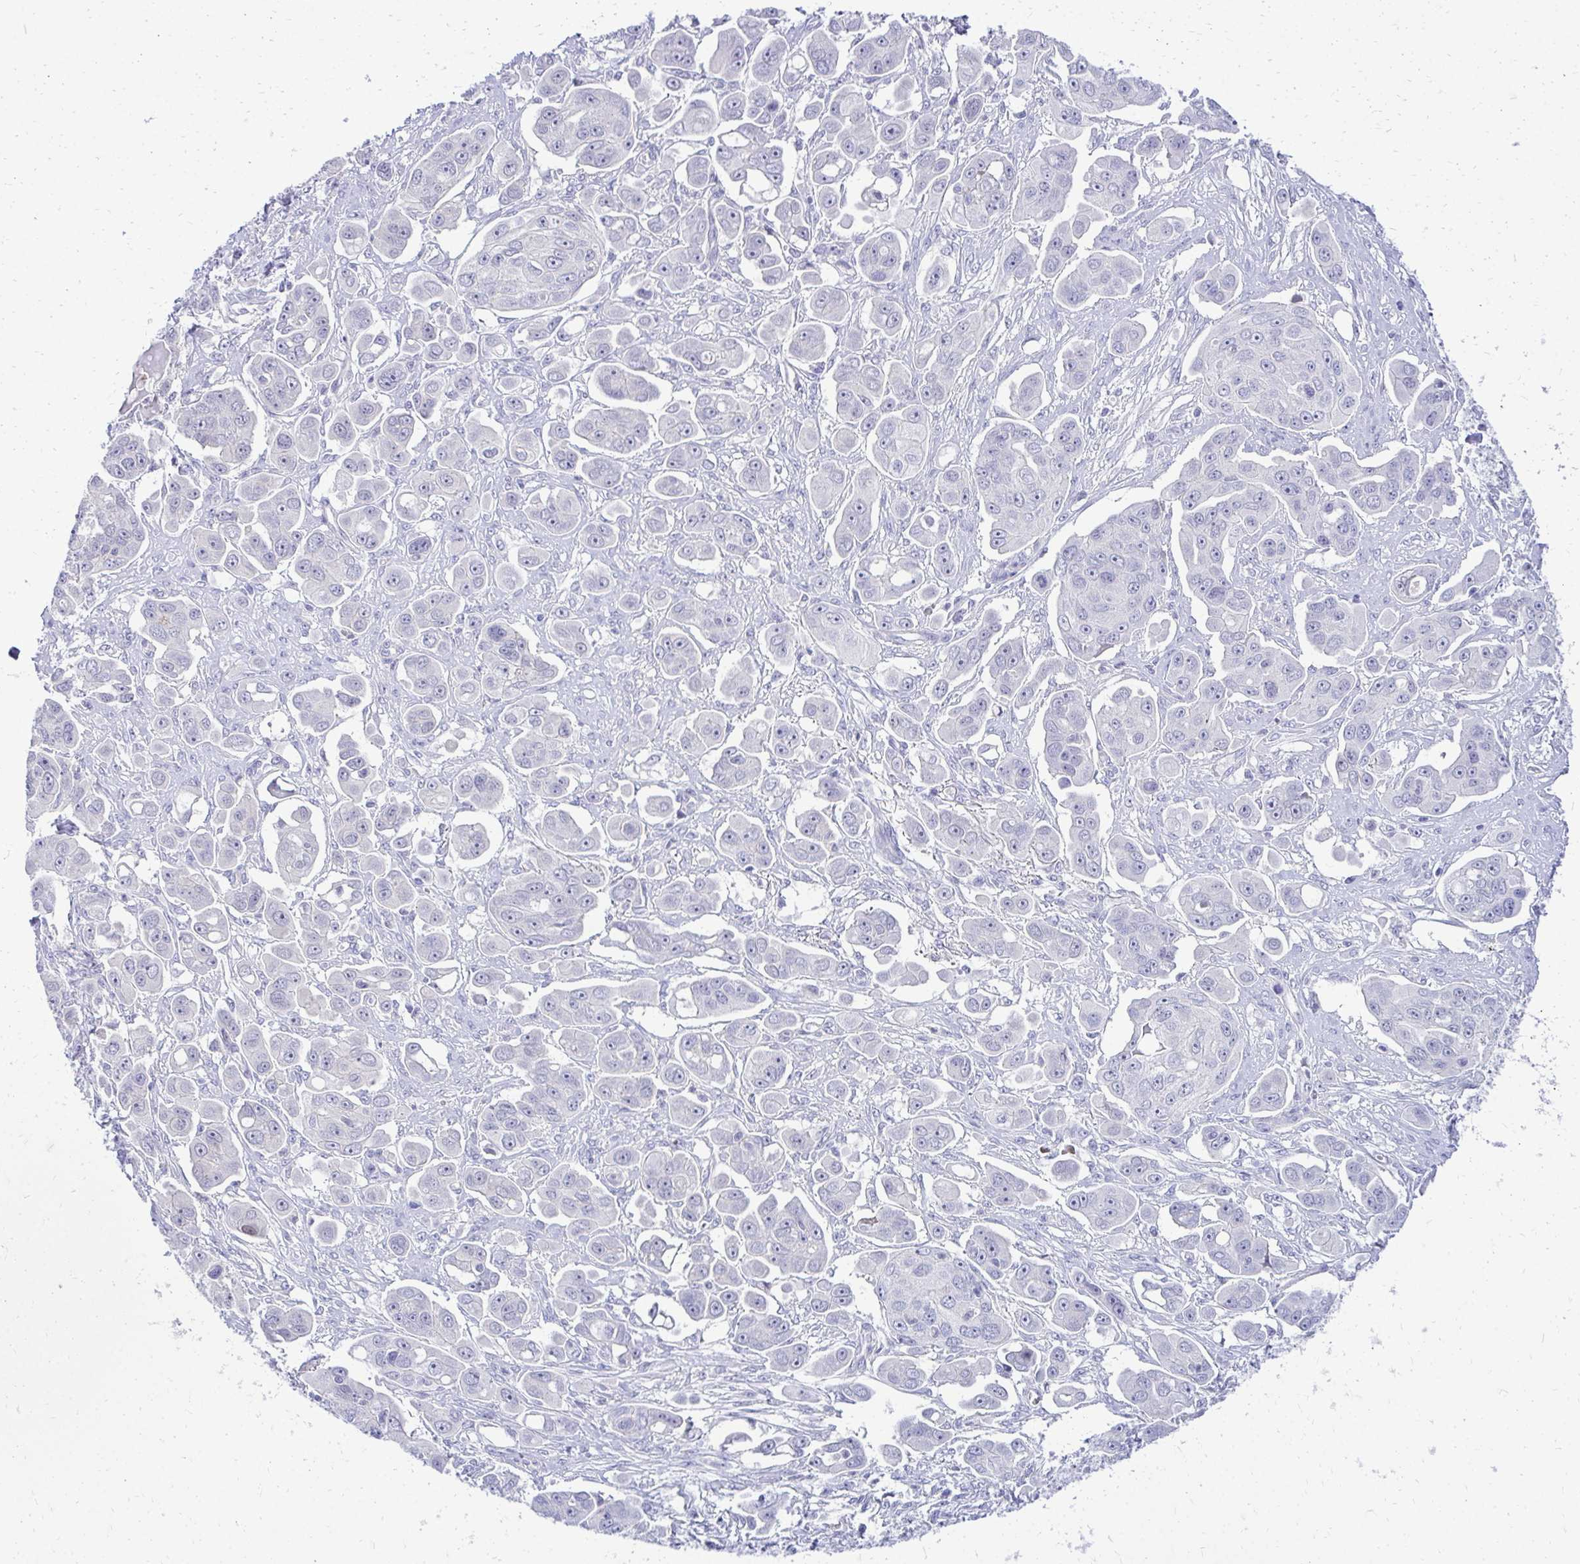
{"staining": {"intensity": "negative", "quantity": "none", "location": "none"}, "tissue": "ovarian cancer", "cell_type": "Tumor cells", "image_type": "cancer", "snomed": [{"axis": "morphology", "description": "Carcinoma, endometroid"}, {"axis": "topography", "description": "Ovary"}], "caption": "Tumor cells are negative for protein expression in human endometroid carcinoma (ovarian).", "gene": "ZSWIM9", "patient": {"sex": "female", "age": 70}}